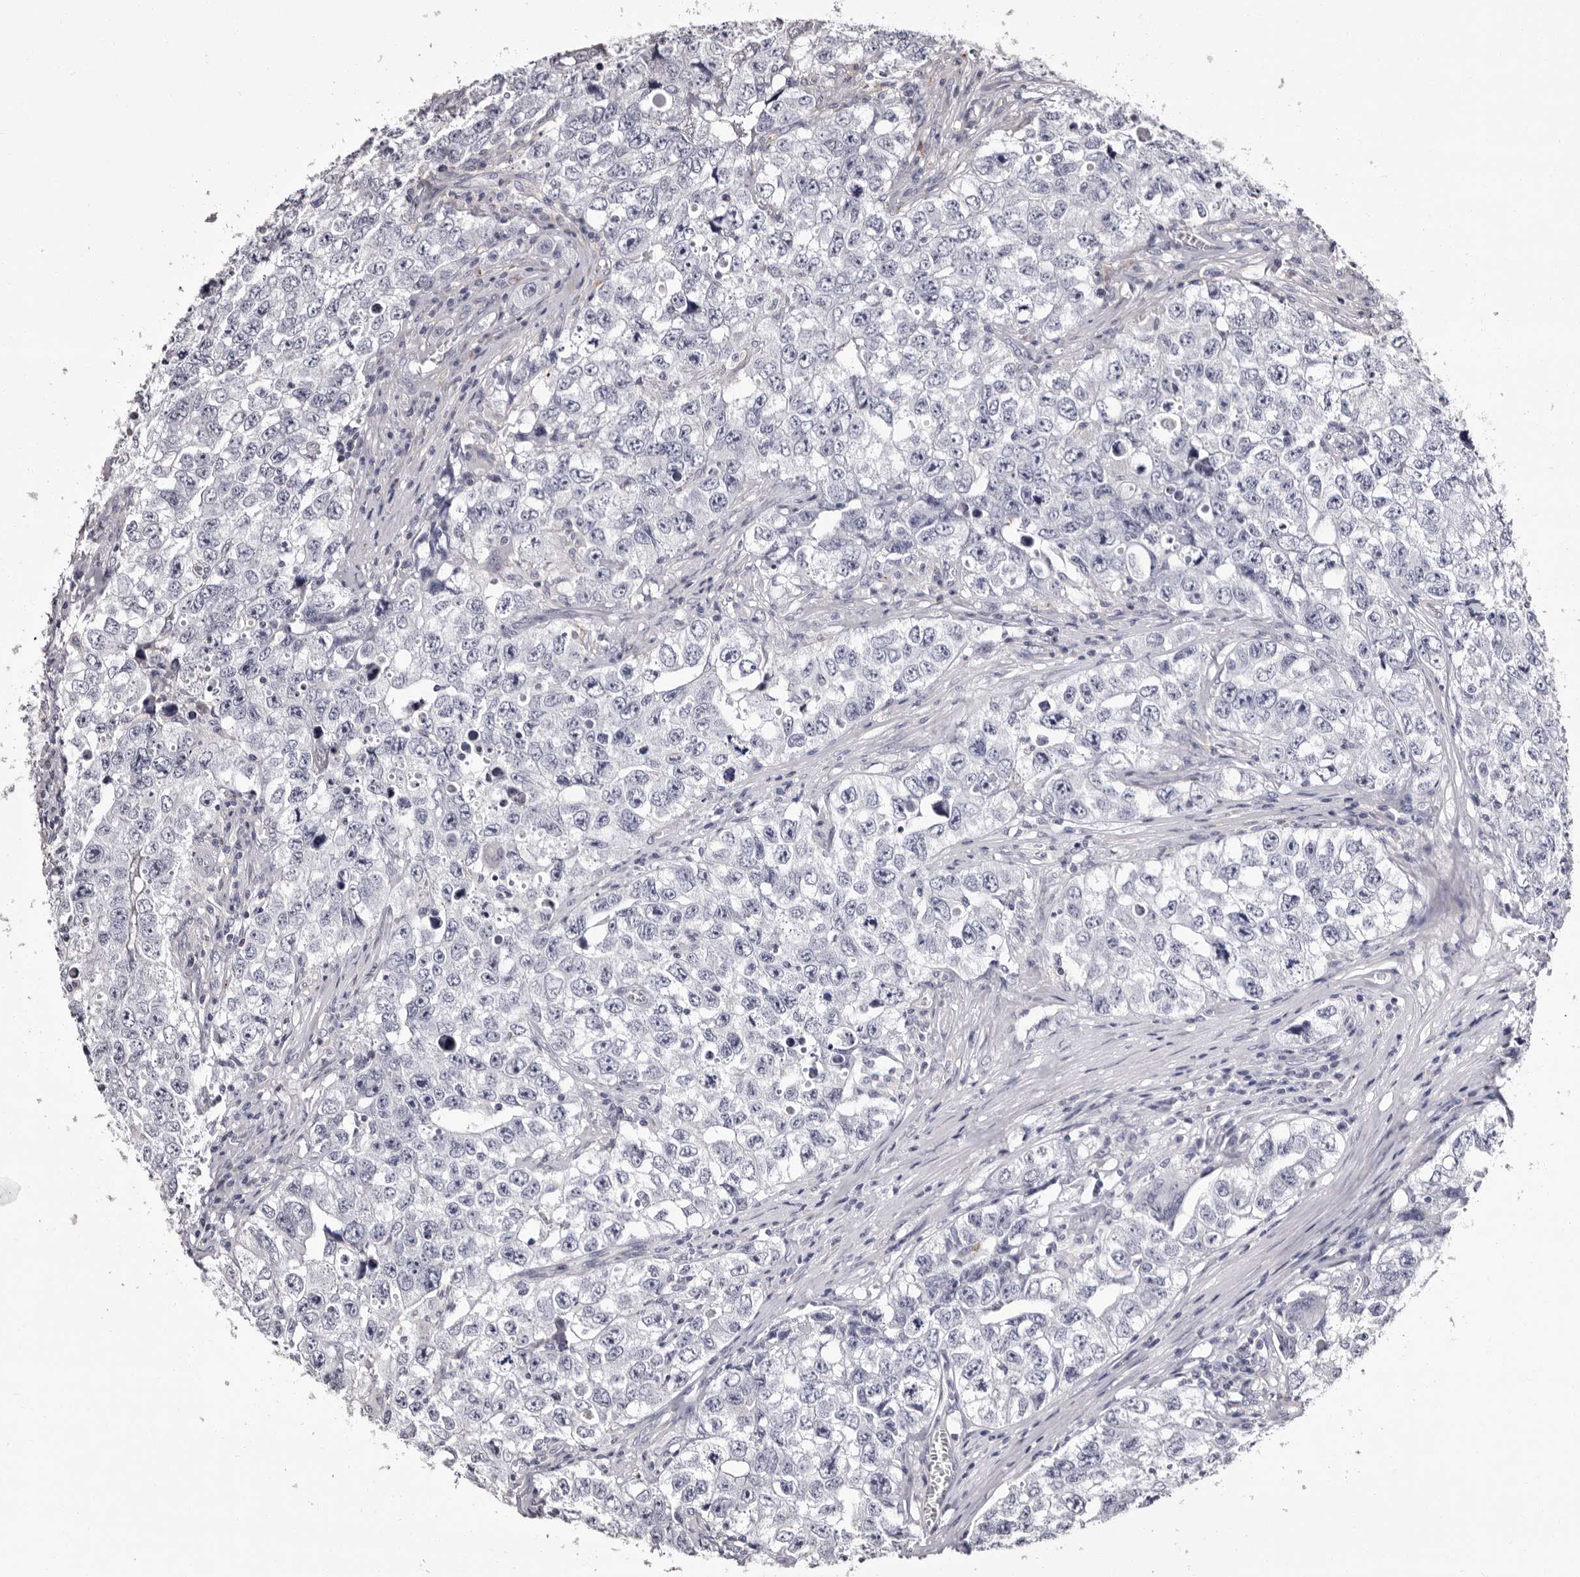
{"staining": {"intensity": "negative", "quantity": "none", "location": "none"}, "tissue": "testis cancer", "cell_type": "Tumor cells", "image_type": "cancer", "snomed": [{"axis": "morphology", "description": "Seminoma, NOS"}, {"axis": "morphology", "description": "Carcinoma, Embryonal, NOS"}, {"axis": "topography", "description": "Testis"}], "caption": "Testis seminoma was stained to show a protein in brown. There is no significant positivity in tumor cells. The staining is performed using DAB brown chromogen with nuclei counter-stained in using hematoxylin.", "gene": "AUNIP", "patient": {"sex": "male", "age": 43}}